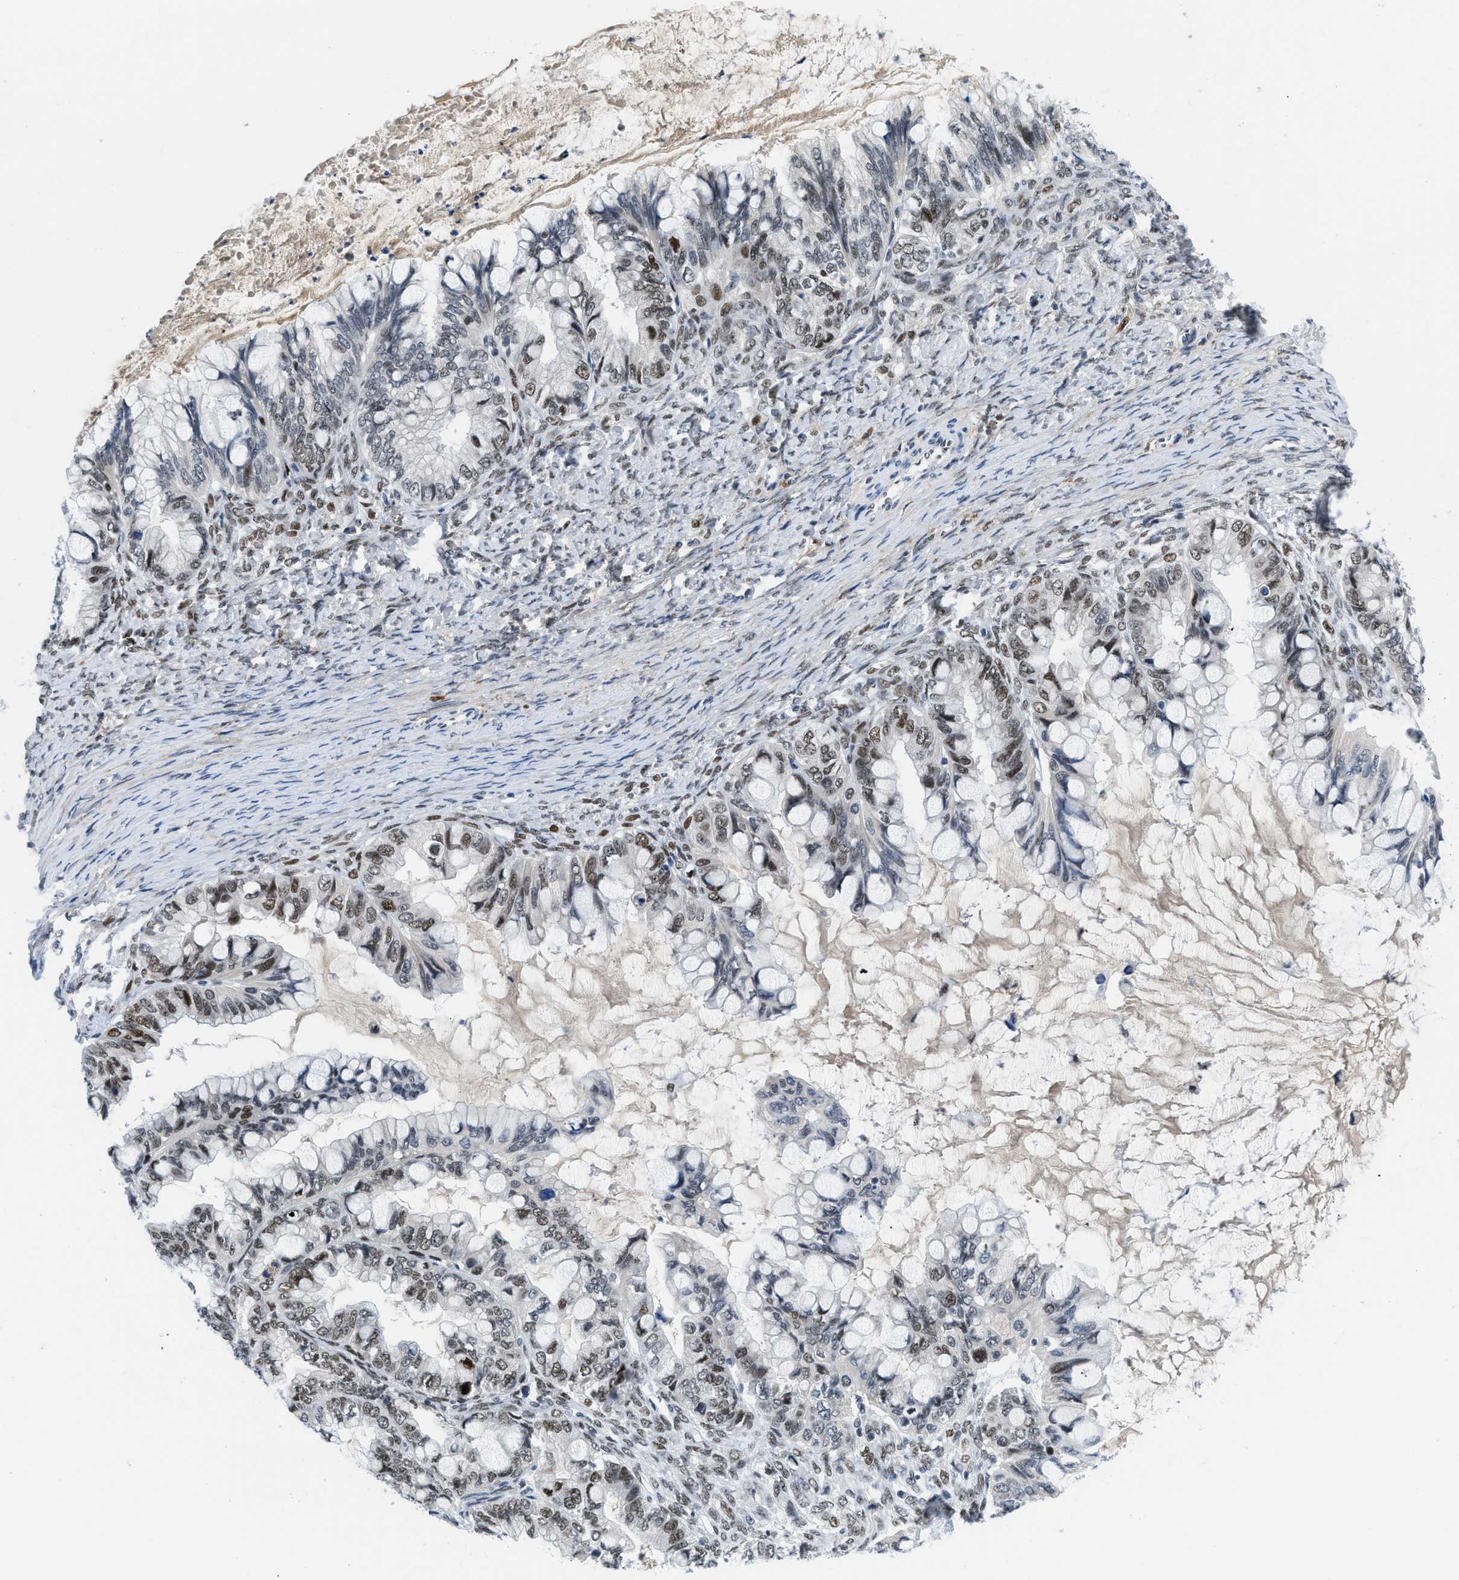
{"staining": {"intensity": "moderate", "quantity": "25%-75%", "location": "nuclear"}, "tissue": "ovarian cancer", "cell_type": "Tumor cells", "image_type": "cancer", "snomed": [{"axis": "morphology", "description": "Cystadenocarcinoma, mucinous, NOS"}, {"axis": "topography", "description": "Ovary"}], "caption": "Brown immunohistochemical staining in mucinous cystadenocarcinoma (ovarian) displays moderate nuclear expression in about 25%-75% of tumor cells.", "gene": "SMARCAD1", "patient": {"sex": "female", "age": 80}}